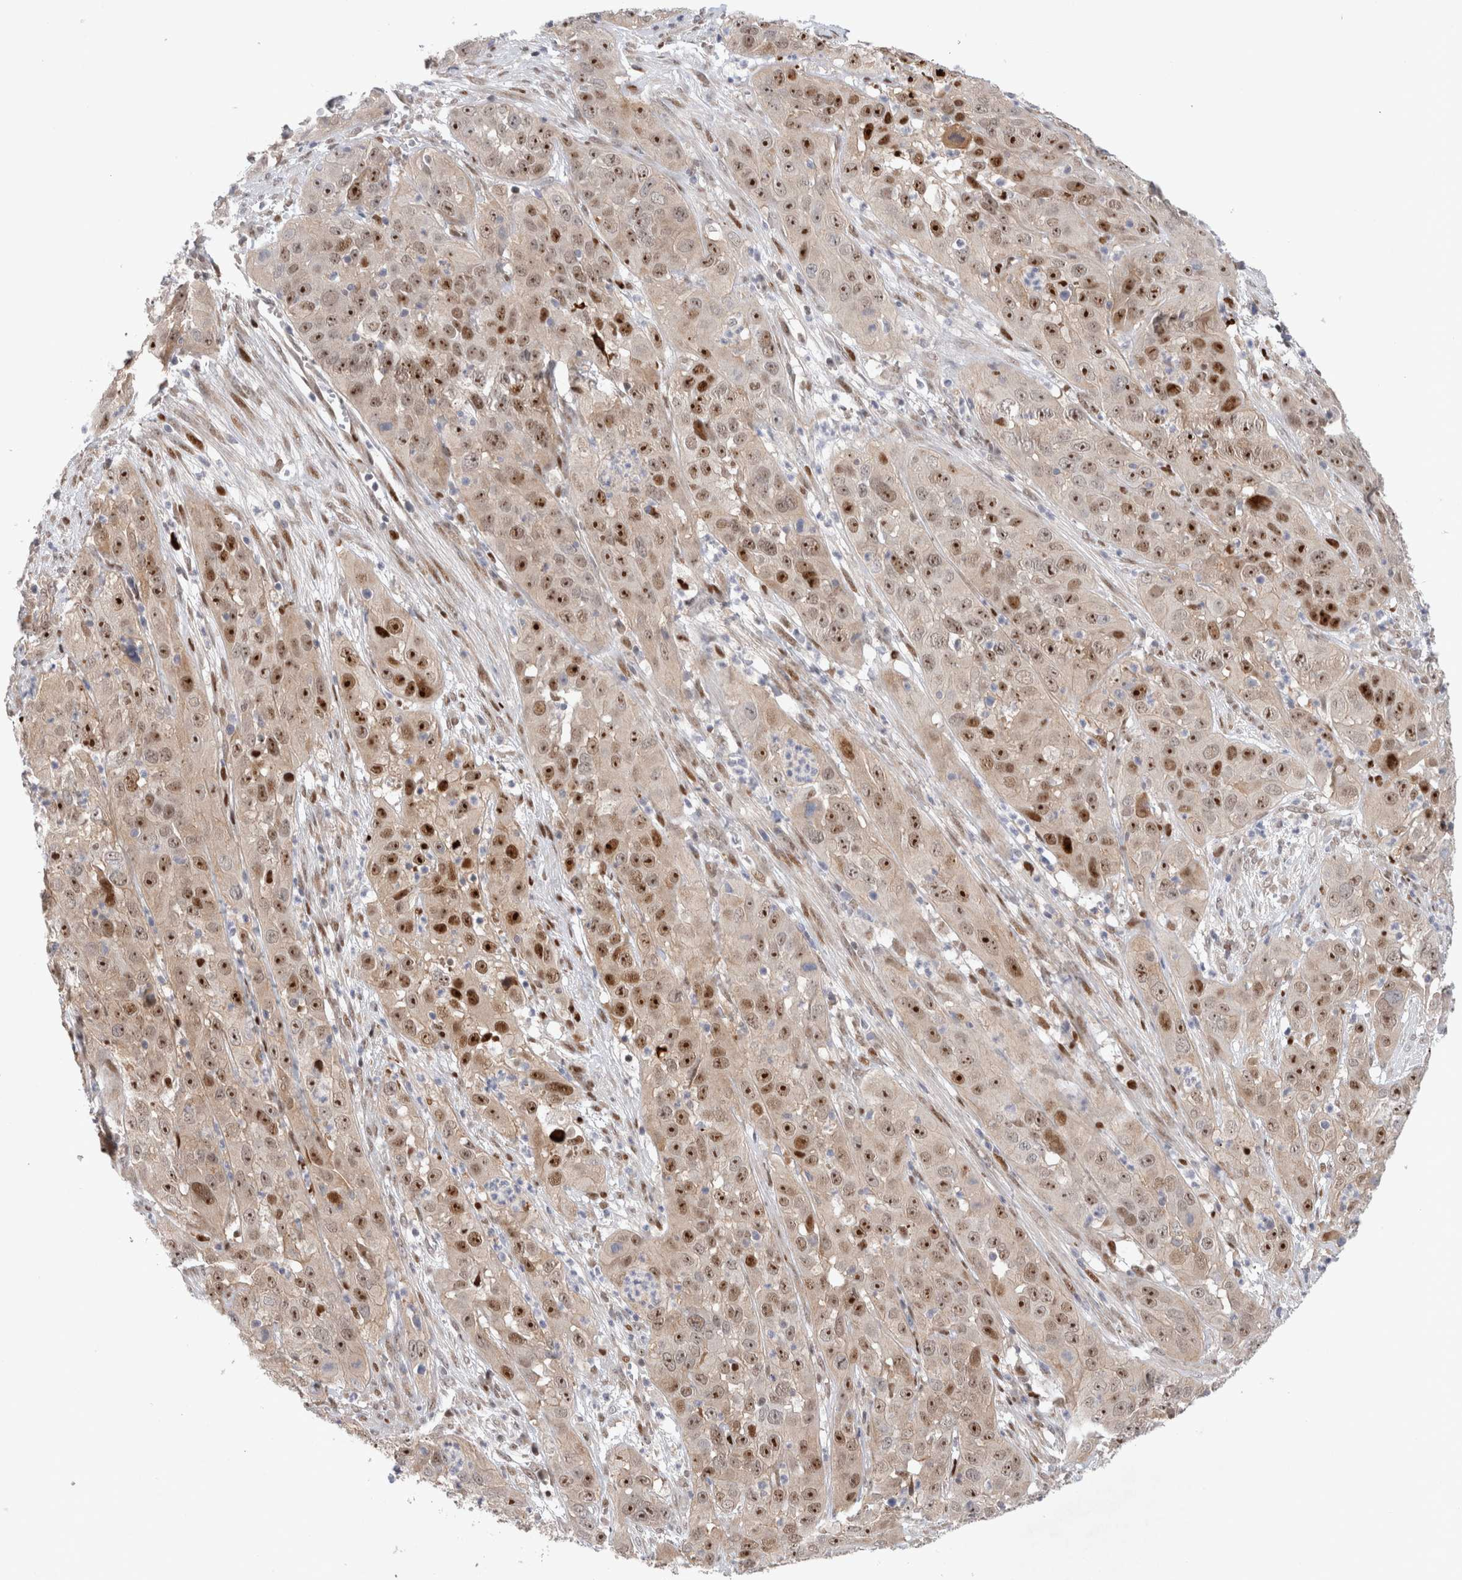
{"staining": {"intensity": "strong", "quantity": ">75%", "location": "nuclear"}, "tissue": "cervical cancer", "cell_type": "Tumor cells", "image_type": "cancer", "snomed": [{"axis": "morphology", "description": "Squamous cell carcinoma, NOS"}, {"axis": "topography", "description": "Cervix"}], "caption": "Tumor cells demonstrate high levels of strong nuclear positivity in about >75% of cells in squamous cell carcinoma (cervical). The staining is performed using DAB (3,3'-diaminobenzidine) brown chromogen to label protein expression. The nuclei are counter-stained blue using hematoxylin.", "gene": "TCF4", "patient": {"sex": "female", "age": 32}}